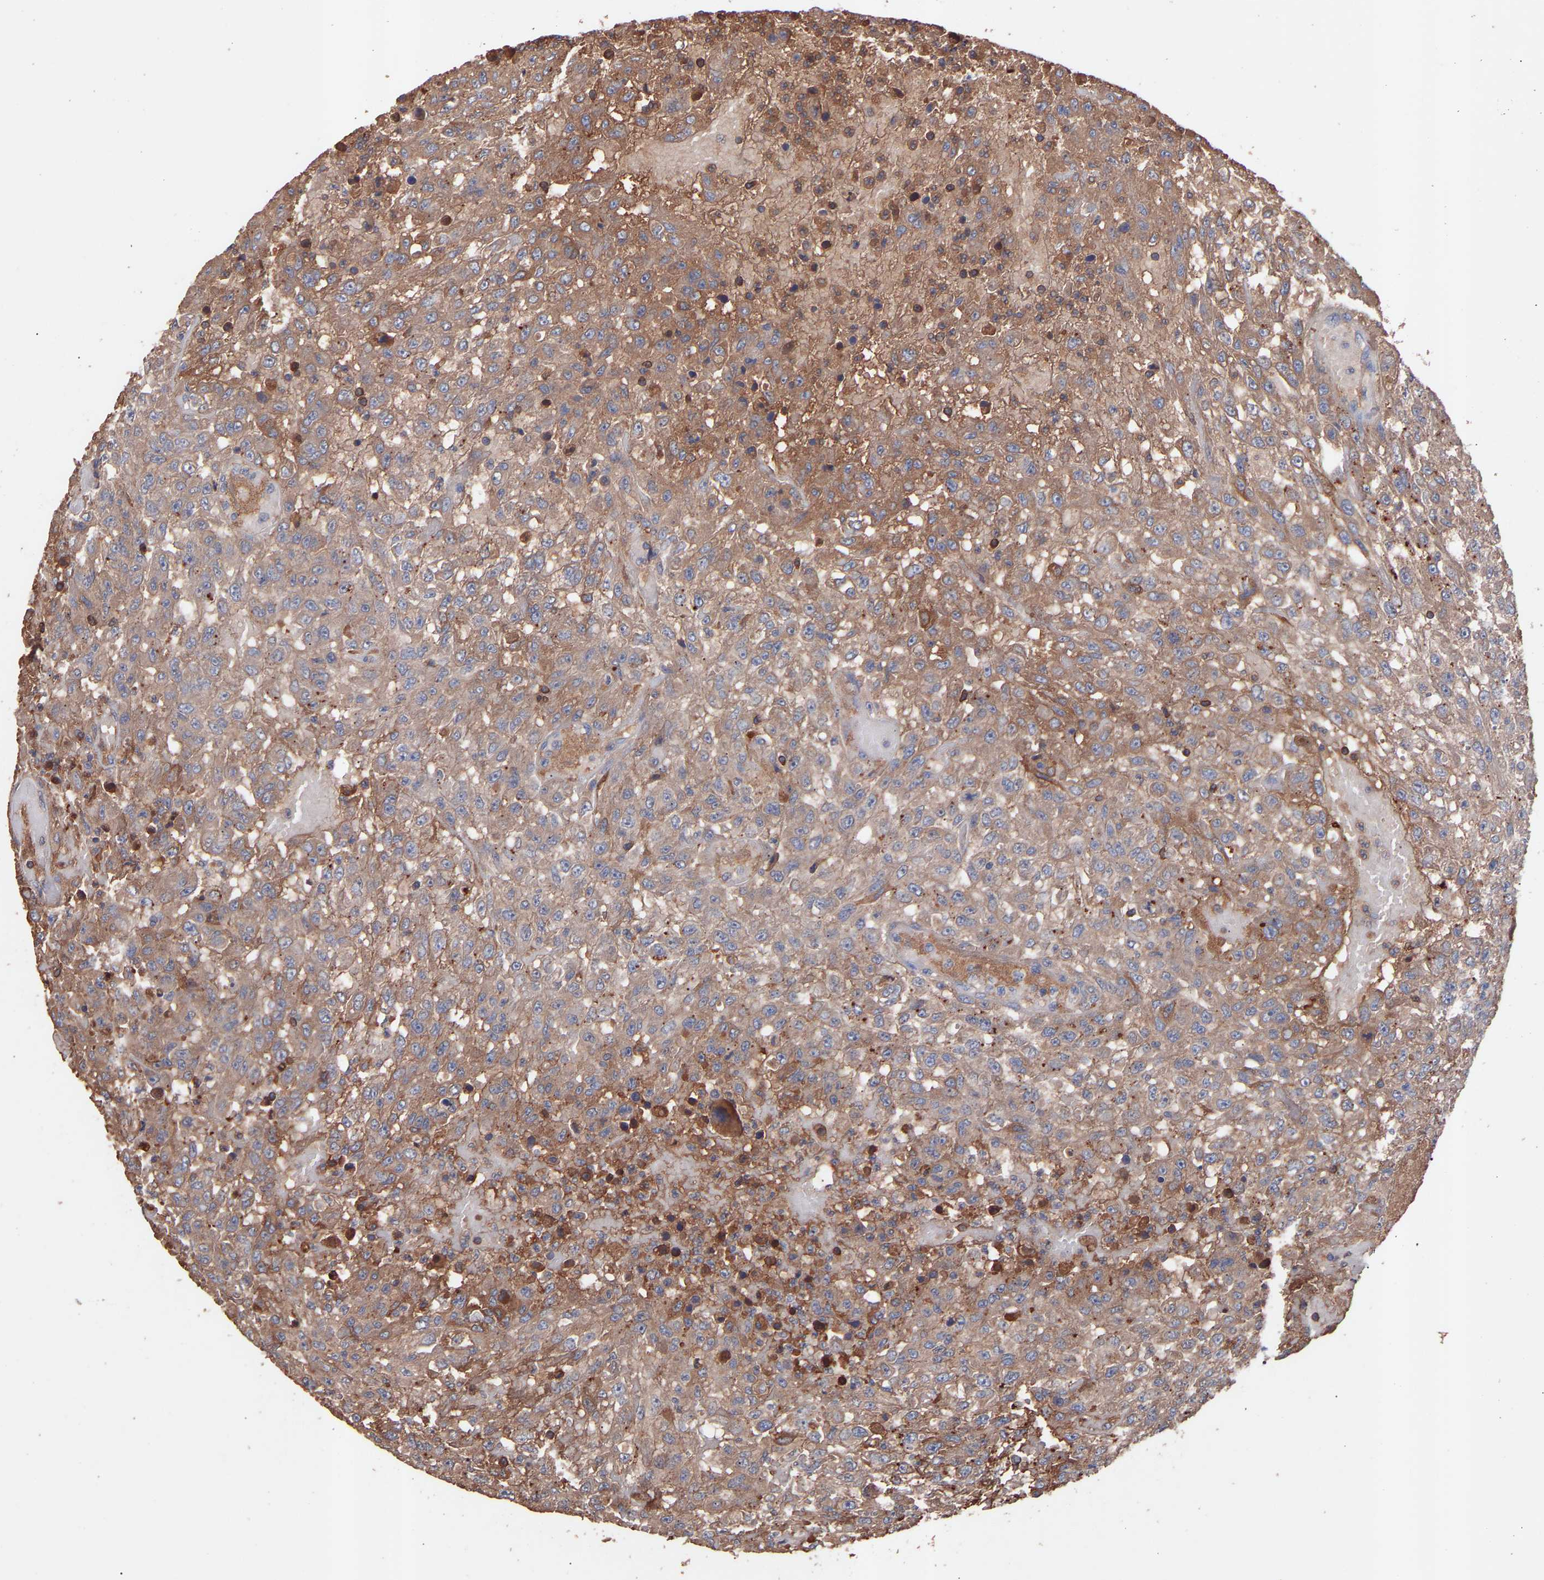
{"staining": {"intensity": "moderate", "quantity": ">75%", "location": "cytoplasmic/membranous"}, "tissue": "urothelial cancer", "cell_type": "Tumor cells", "image_type": "cancer", "snomed": [{"axis": "morphology", "description": "Urothelial carcinoma, High grade"}, {"axis": "topography", "description": "Urinary bladder"}], "caption": "Tumor cells reveal medium levels of moderate cytoplasmic/membranous expression in about >75% of cells in human urothelial carcinoma (high-grade). (brown staining indicates protein expression, while blue staining denotes nuclei).", "gene": "TMEM268", "patient": {"sex": "male", "age": 46}}